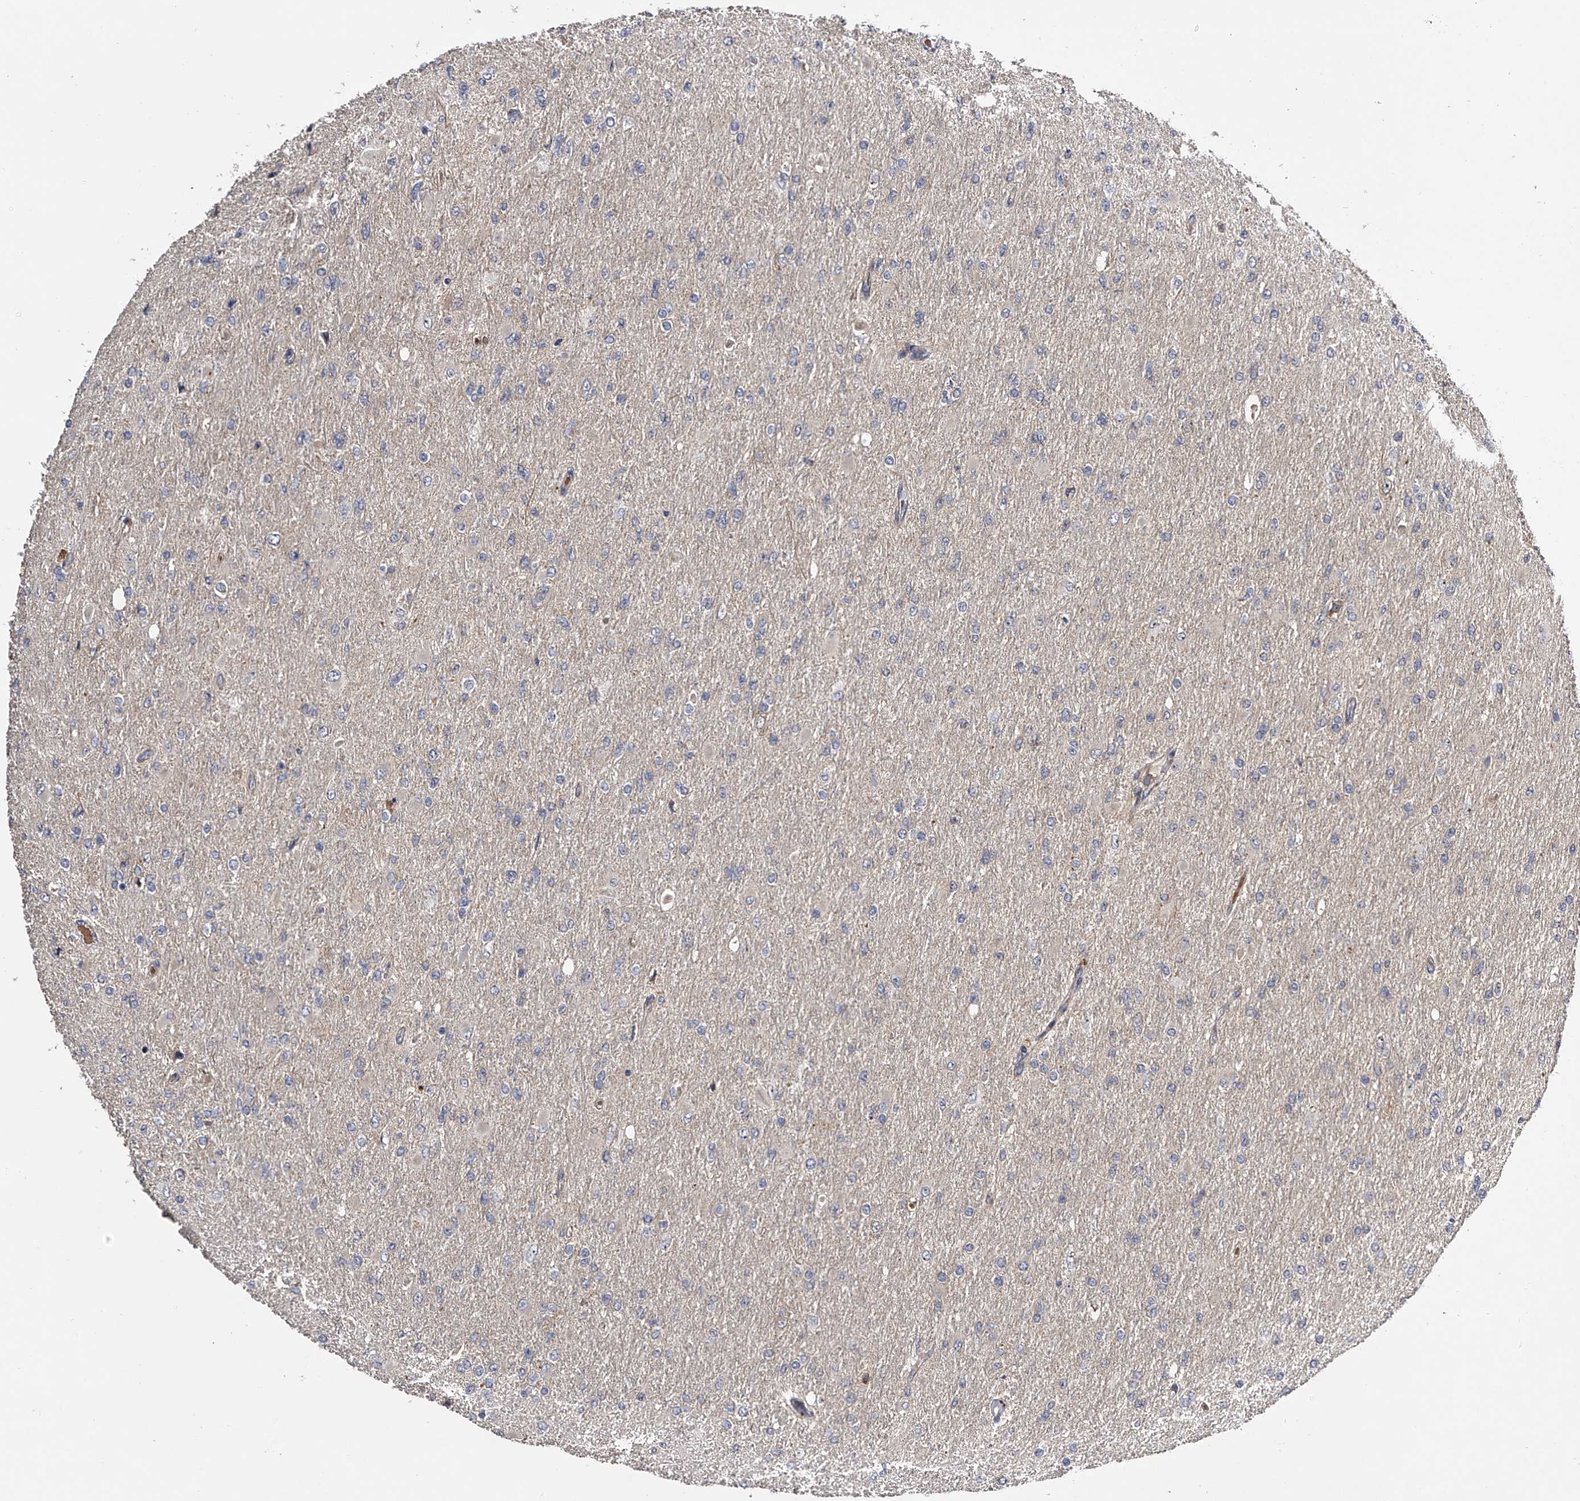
{"staining": {"intensity": "negative", "quantity": "none", "location": "none"}, "tissue": "glioma", "cell_type": "Tumor cells", "image_type": "cancer", "snomed": [{"axis": "morphology", "description": "Glioma, malignant, High grade"}, {"axis": "topography", "description": "Cerebral cortex"}], "caption": "IHC photomicrograph of neoplastic tissue: human malignant glioma (high-grade) stained with DAB reveals no significant protein expression in tumor cells.", "gene": "MDN1", "patient": {"sex": "female", "age": 36}}